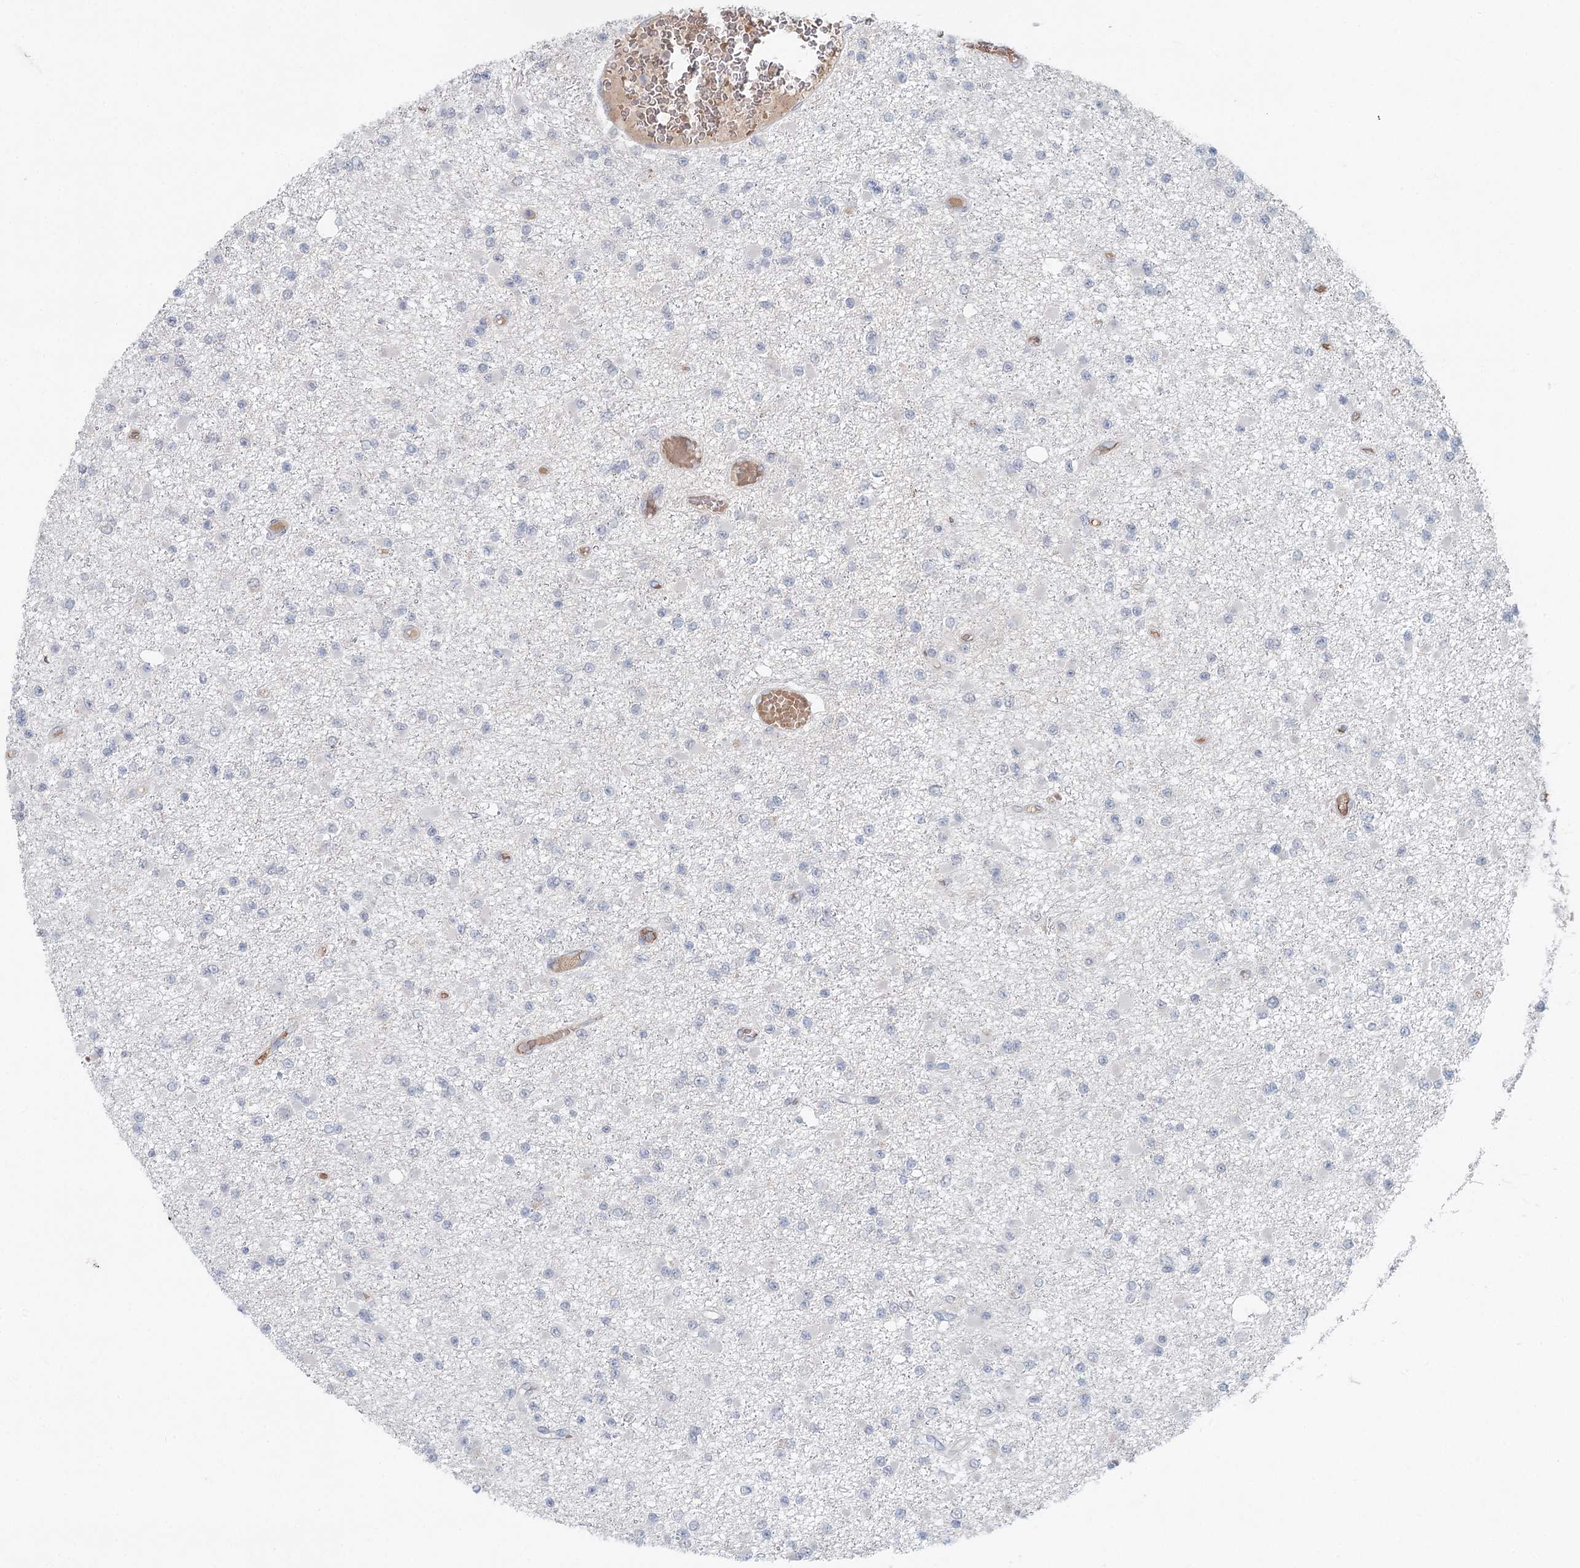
{"staining": {"intensity": "negative", "quantity": "none", "location": "none"}, "tissue": "glioma", "cell_type": "Tumor cells", "image_type": "cancer", "snomed": [{"axis": "morphology", "description": "Glioma, malignant, Low grade"}, {"axis": "topography", "description": "Brain"}], "caption": "This is a photomicrograph of immunohistochemistry (IHC) staining of glioma, which shows no positivity in tumor cells.", "gene": "FBXO7", "patient": {"sex": "female", "age": 22}}